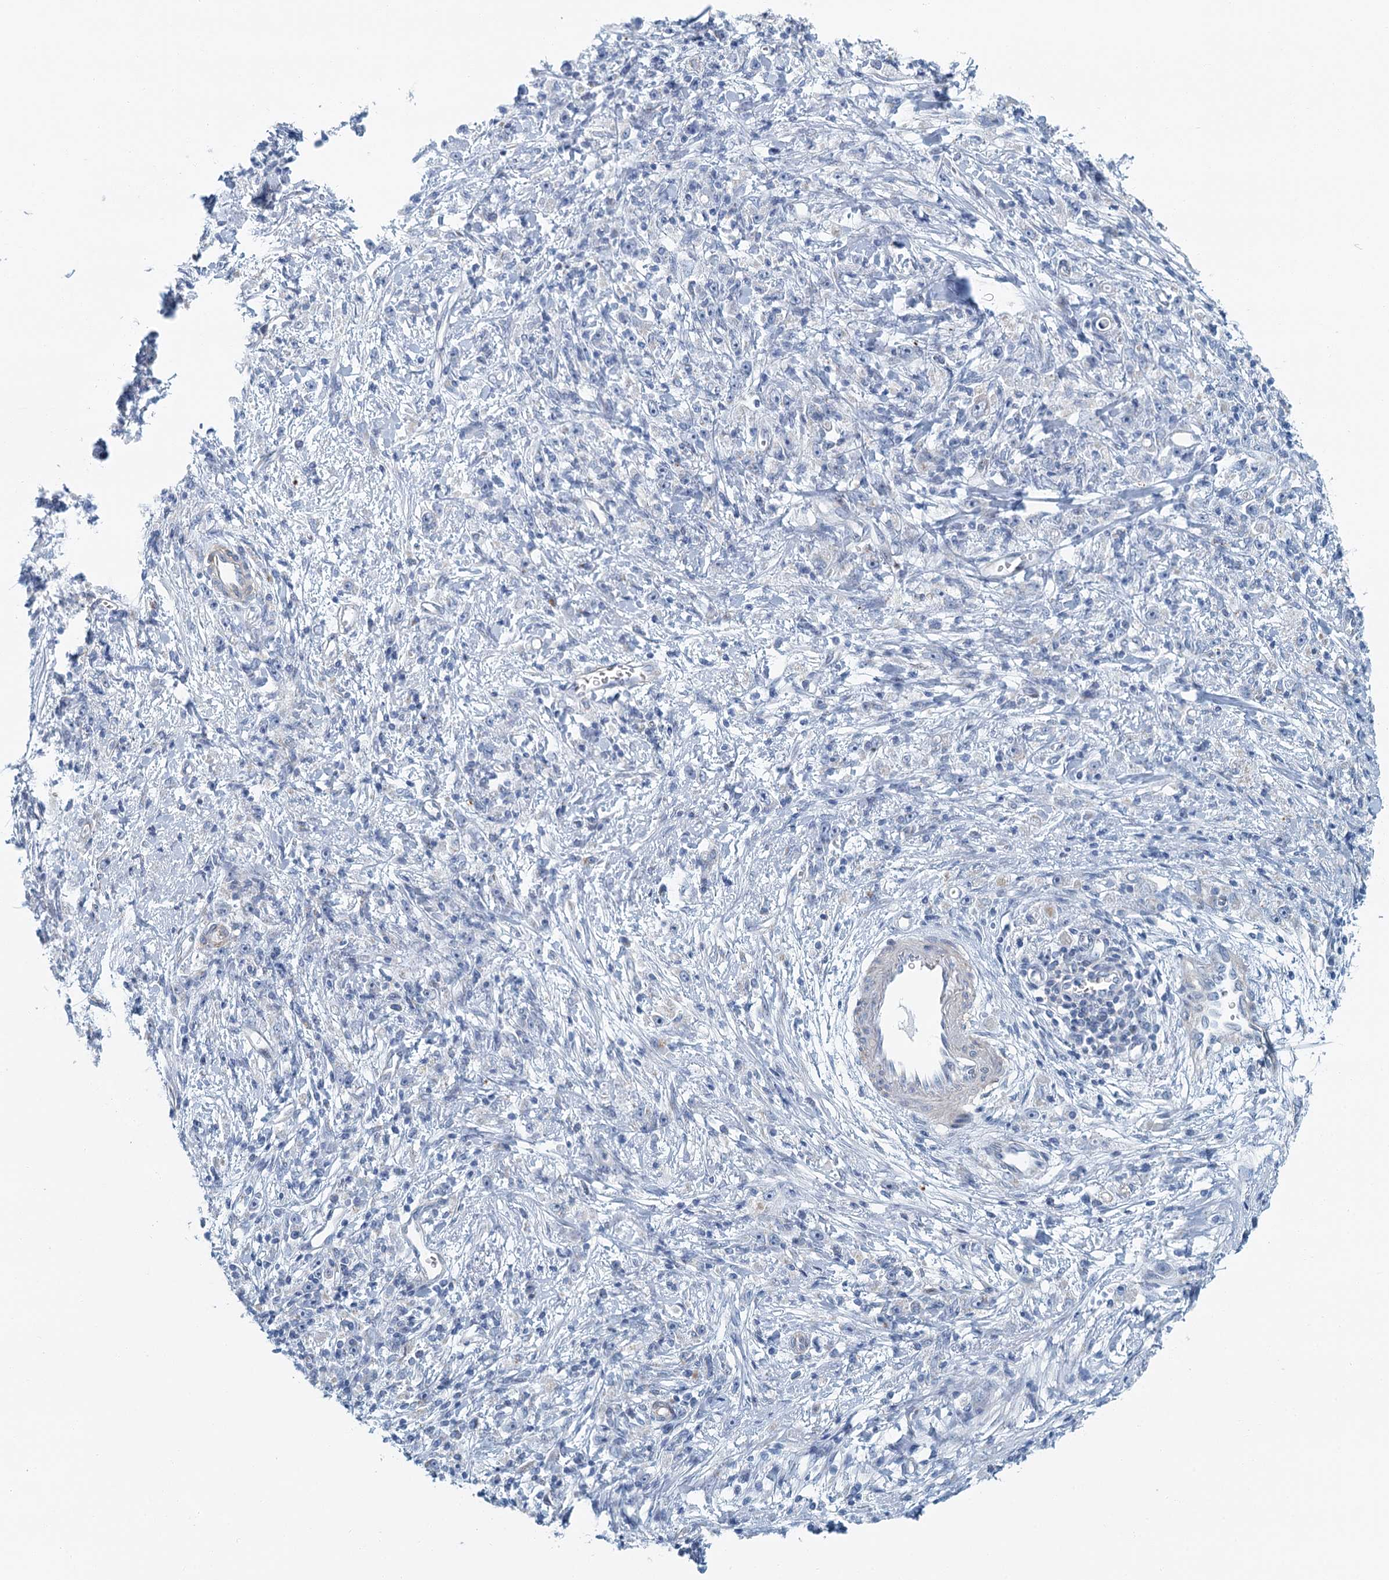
{"staining": {"intensity": "negative", "quantity": "none", "location": "none"}, "tissue": "stomach cancer", "cell_type": "Tumor cells", "image_type": "cancer", "snomed": [{"axis": "morphology", "description": "Adenocarcinoma, NOS"}, {"axis": "topography", "description": "Stomach"}], "caption": "Immunohistochemistry micrograph of human adenocarcinoma (stomach) stained for a protein (brown), which exhibits no expression in tumor cells. (DAB (3,3'-diaminobenzidine) IHC visualized using brightfield microscopy, high magnification).", "gene": "ZNF527", "patient": {"sex": "female", "age": 59}}